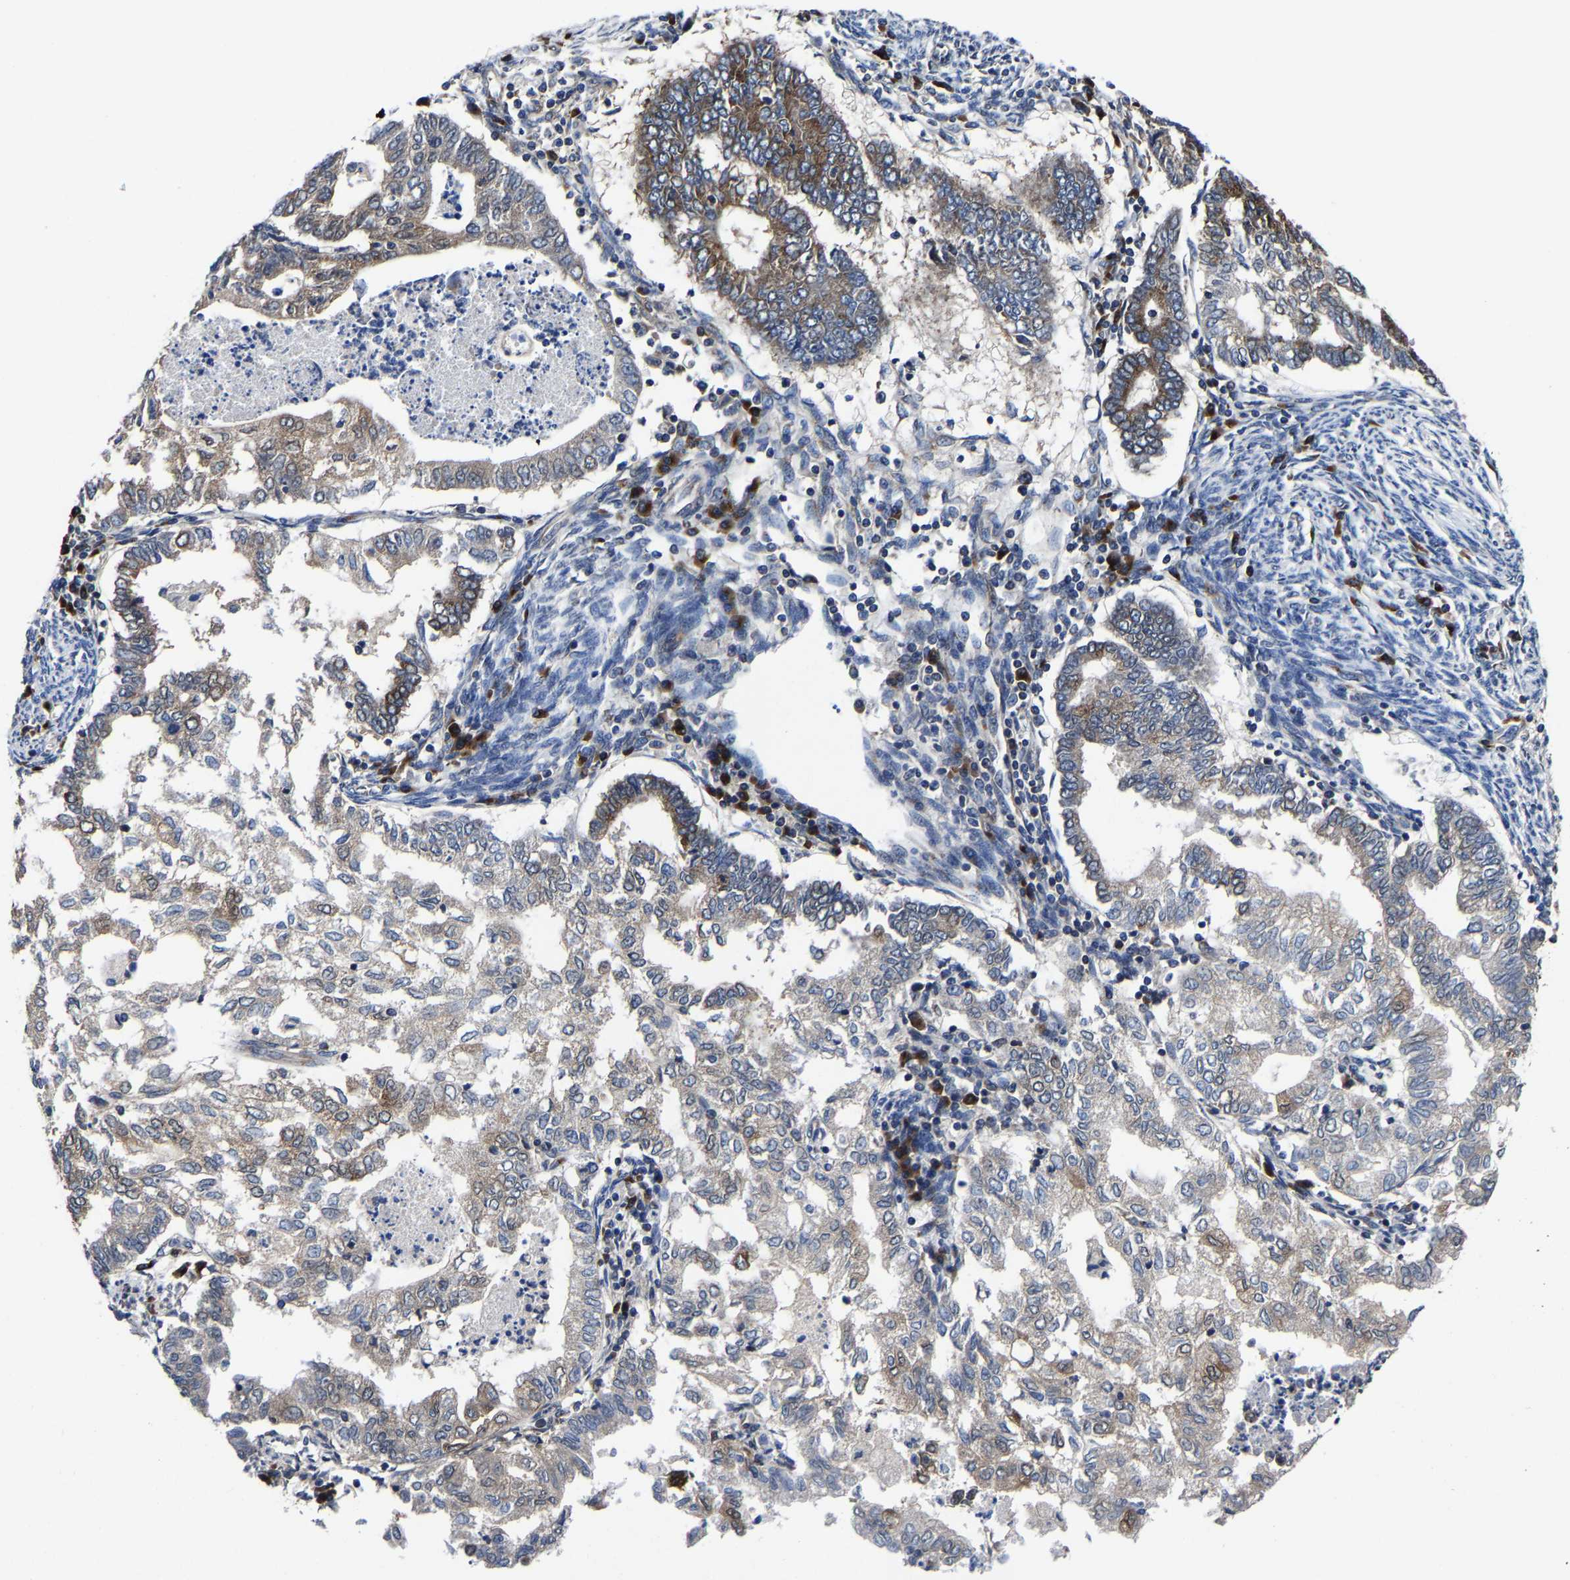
{"staining": {"intensity": "moderate", "quantity": "<25%", "location": "cytoplasmic/membranous"}, "tissue": "endometrial cancer", "cell_type": "Tumor cells", "image_type": "cancer", "snomed": [{"axis": "morphology", "description": "Polyp, NOS"}, {"axis": "morphology", "description": "Adenocarcinoma, NOS"}, {"axis": "morphology", "description": "Adenoma, NOS"}, {"axis": "topography", "description": "Endometrium"}], "caption": "An image showing moderate cytoplasmic/membranous staining in approximately <25% of tumor cells in adenocarcinoma (endometrial), as visualized by brown immunohistochemical staining.", "gene": "EBAG9", "patient": {"sex": "female", "age": 79}}